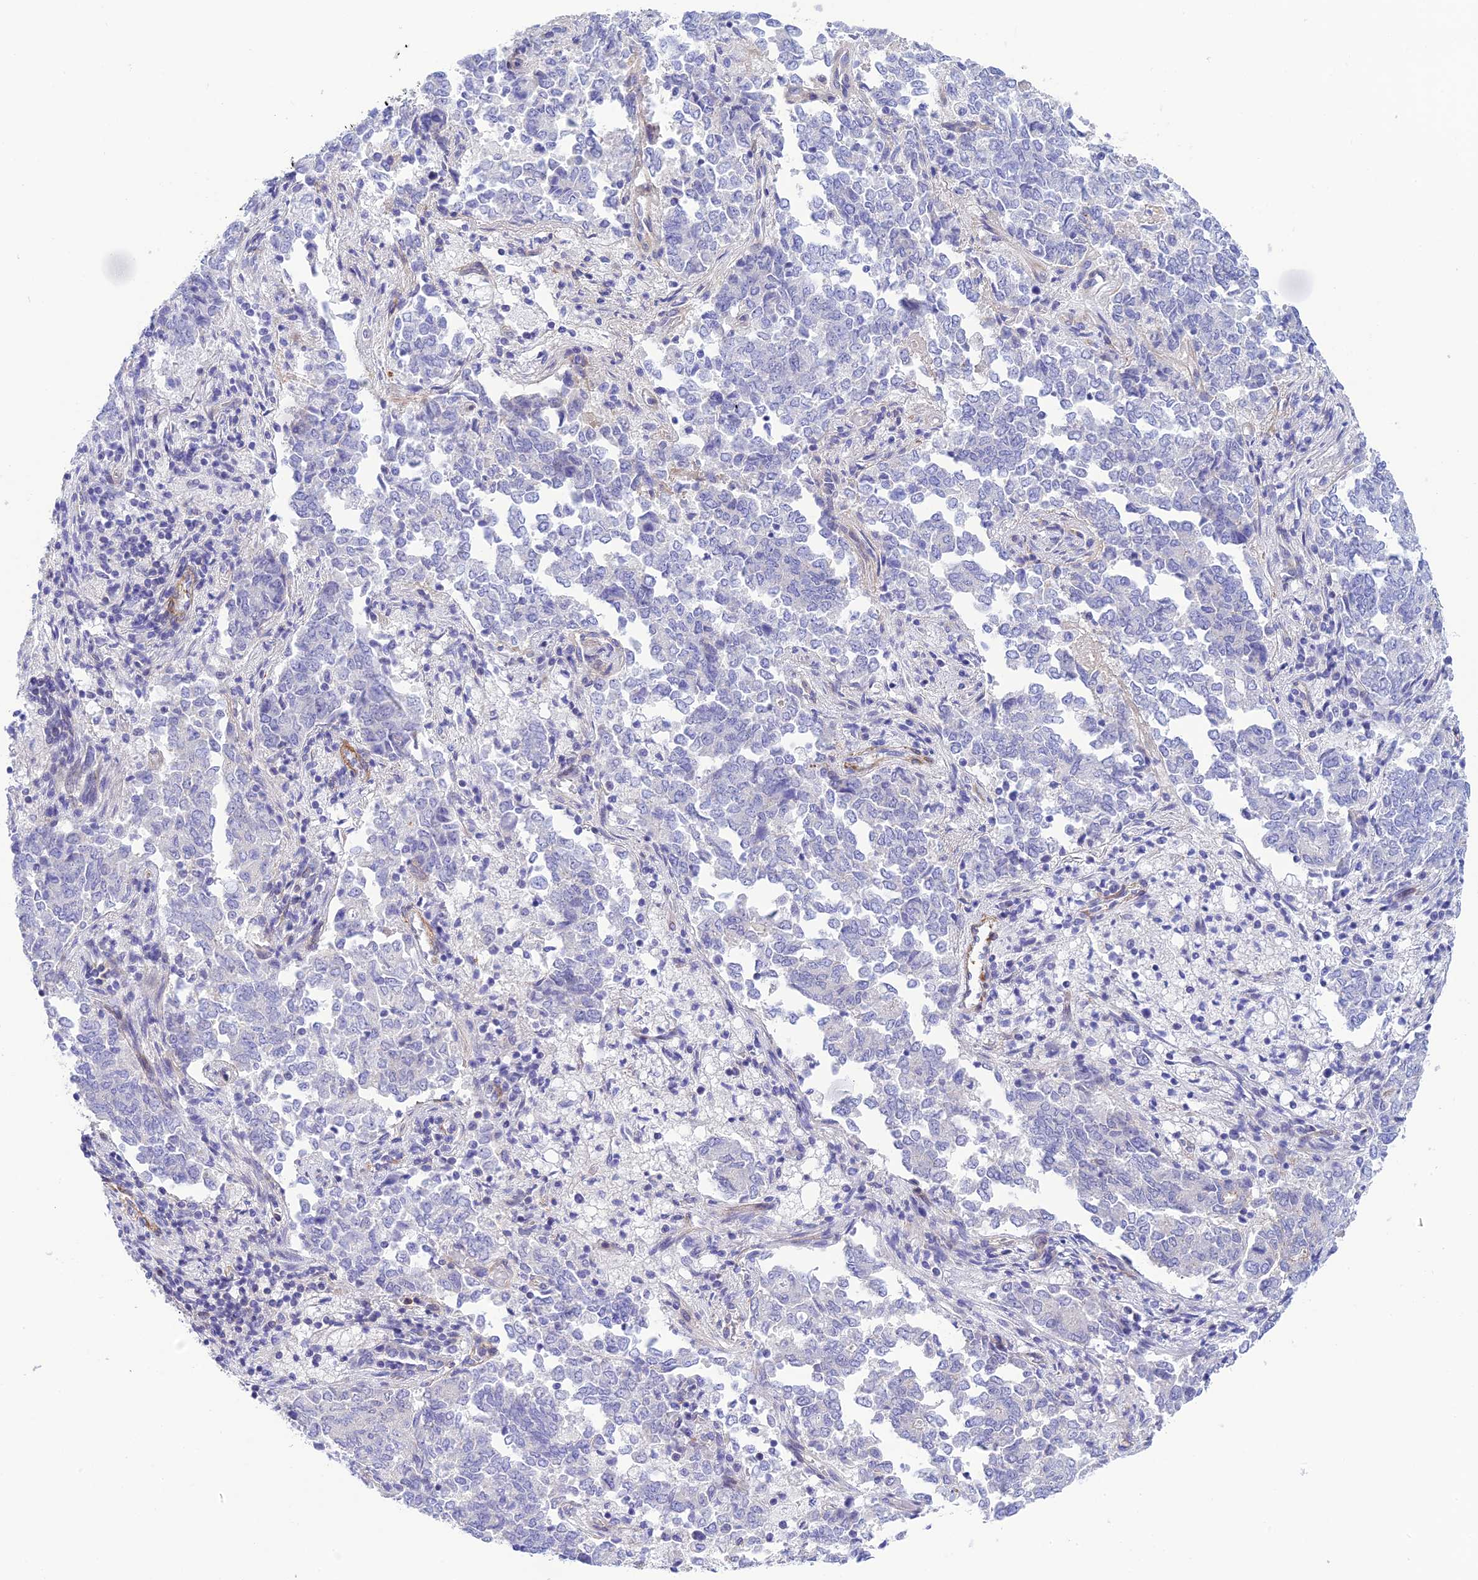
{"staining": {"intensity": "negative", "quantity": "none", "location": "none"}, "tissue": "endometrial cancer", "cell_type": "Tumor cells", "image_type": "cancer", "snomed": [{"axis": "morphology", "description": "Adenocarcinoma, NOS"}, {"axis": "topography", "description": "Endometrium"}], "caption": "The photomicrograph displays no staining of tumor cells in endometrial cancer.", "gene": "ZDHHC16", "patient": {"sex": "female", "age": 80}}